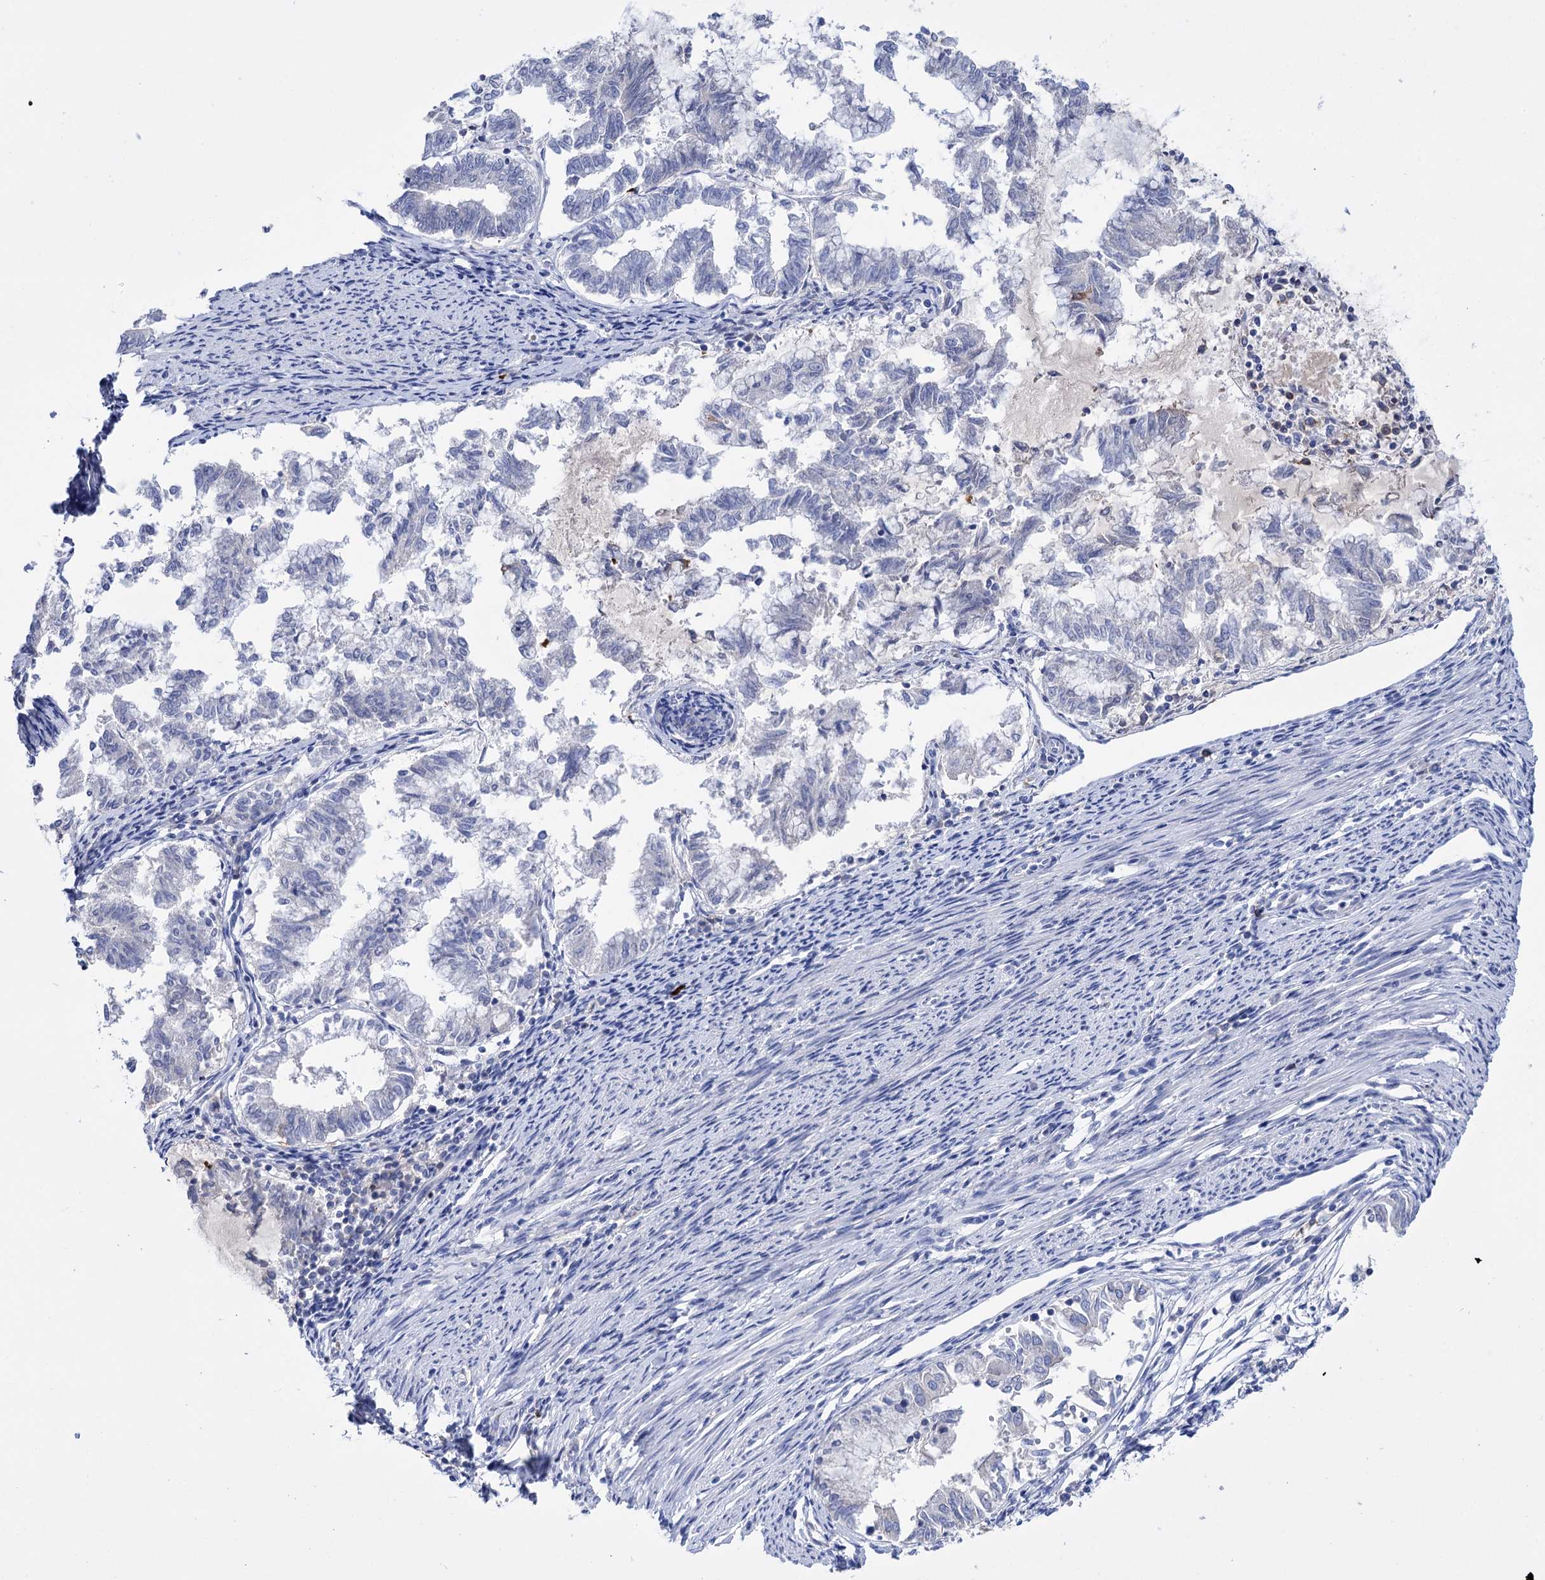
{"staining": {"intensity": "negative", "quantity": "none", "location": "none"}, "tissue": "endometrial cancer", "cell_type": "Tumor cells", "image_type": "cancer", "snomed": [{"axis": "morphology", "description": "Adenocarcinoma, NOS"}, {"axis": "topography", "description": "Endometrium"}], "caption": "IHC photomicrograph of human adenocarcinoma (endometrial) stained for a protein (brown), which reveals no positivity in tumor cells.", "gene": "BBS4", "patient": {"sex": "female", "age": 79}}